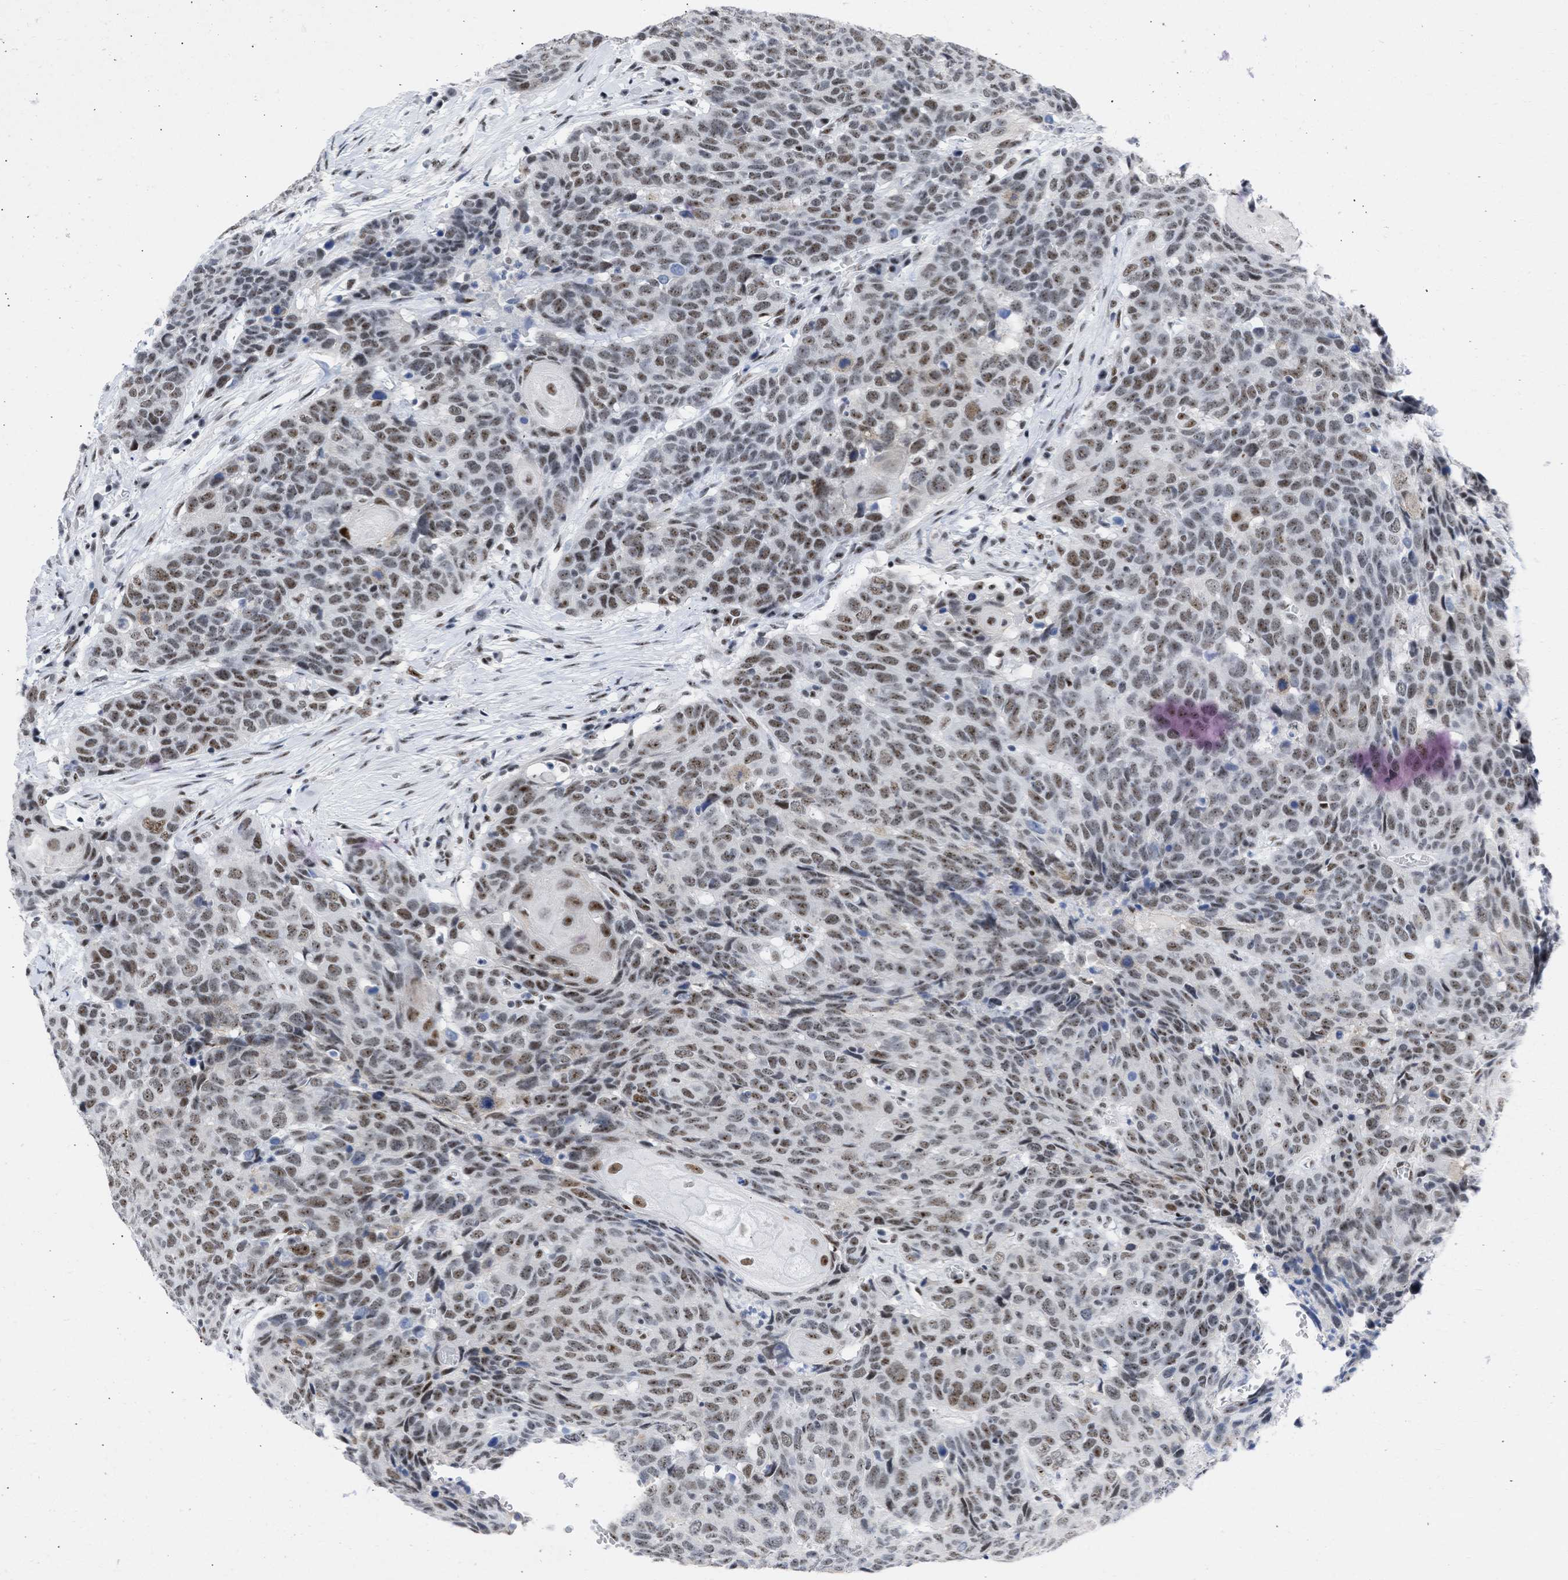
{"staining": {"intensity": "moderate", "quantity": ">75%", "location": "nuclear"}, "tissue": "head and neck cancer", "cell_type": "Tumor cells", "image_type": "cancer", "snomed": [{"axis": "morphology", "description": "Squamous cell carcinoma, NOS"}, {"axis": "topography", "description": "Head-Neck"}], "caption": "Protein positivity by immunohistochemistry exhibits moderate nuclear staining in approximately >75% of tumor cells in head and neck squamous cell carcinoma.", "gene": "DDX41", "patient": {"sex": "male", "age": 66}}